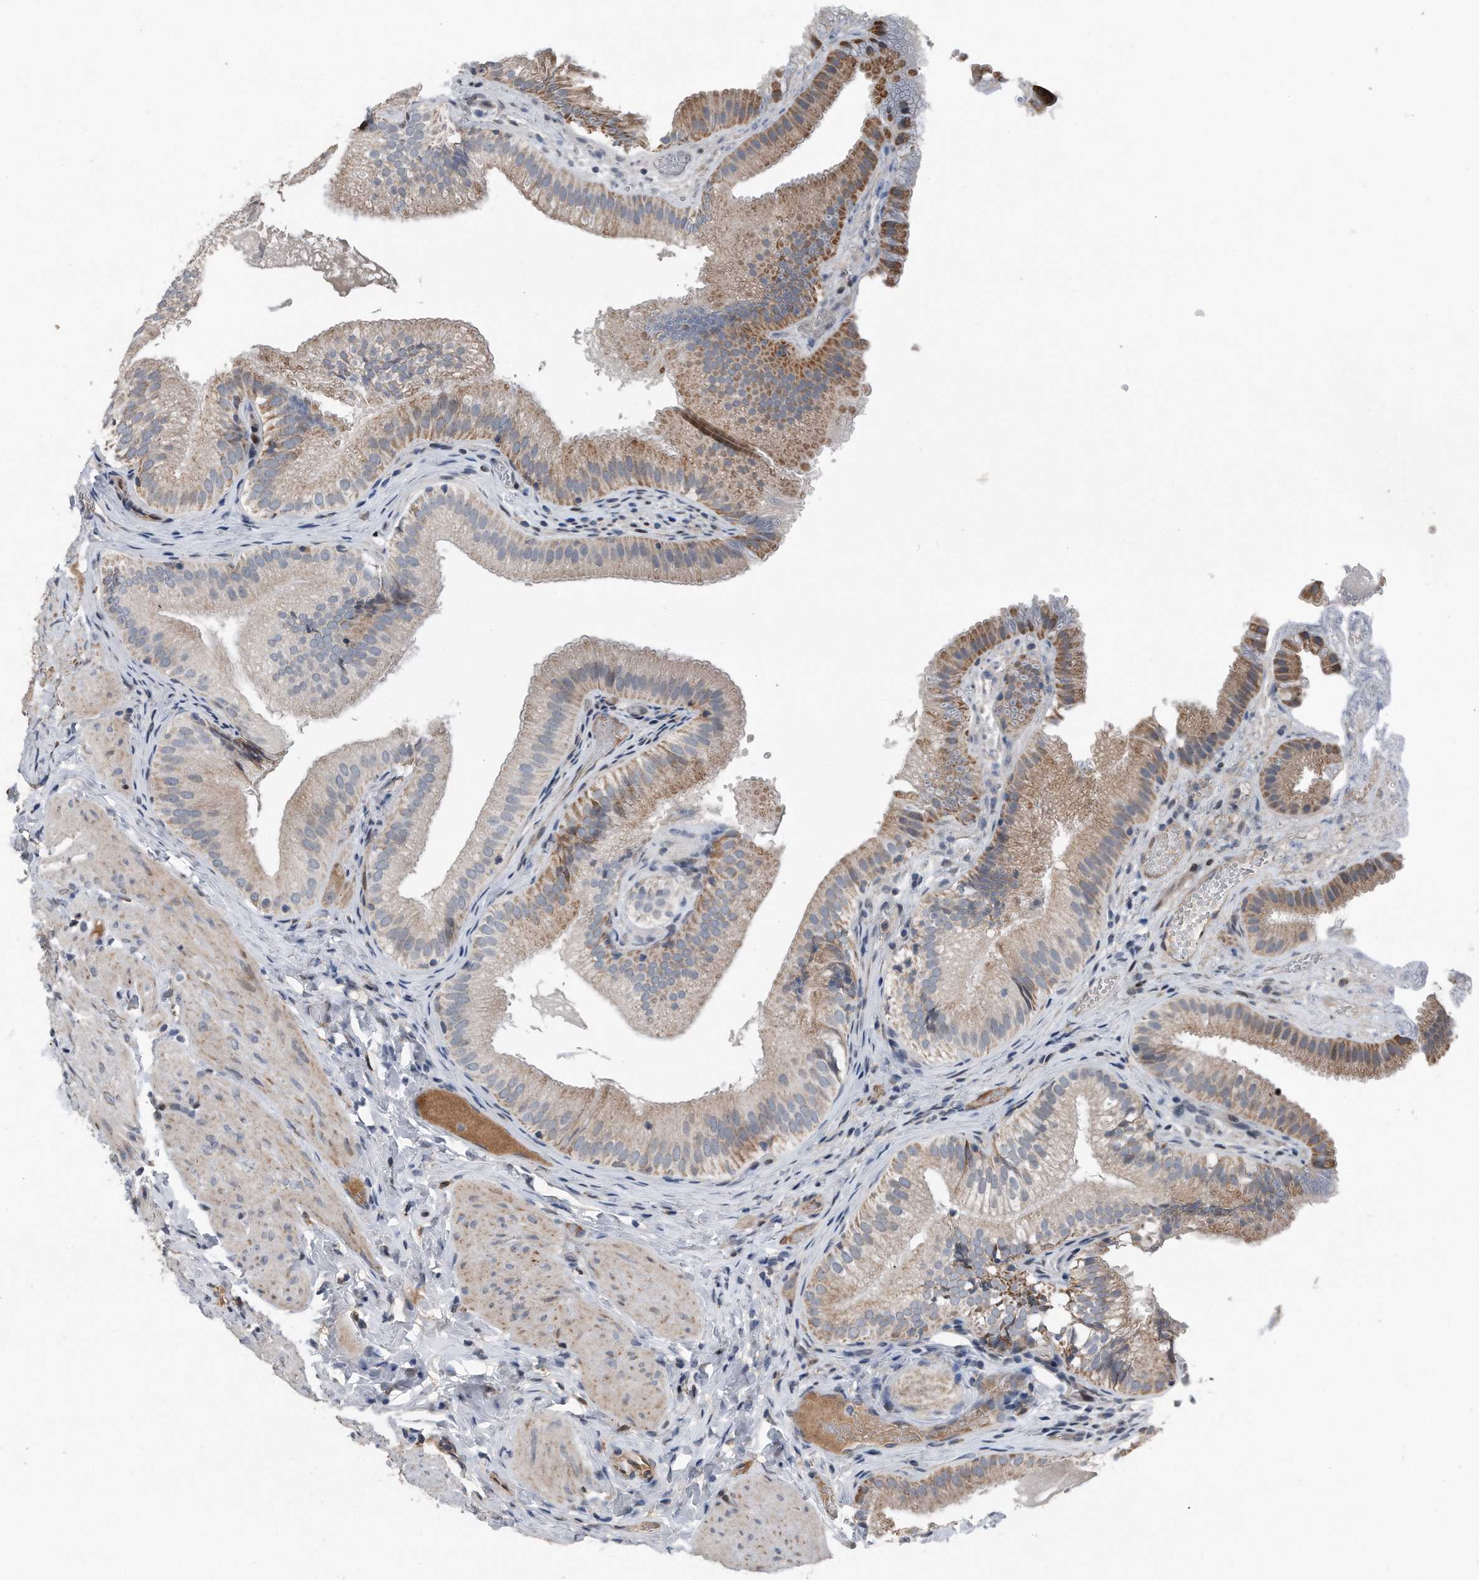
{"staining": {"intensity": "moderate", "quantity": ">75%", "location": "cytoplasmic/membranous"}, "tissue": "gallbladder", "cell_type": "Glandular cells", "image_type": "normal", "snomed": [{"axis": "morphology", "description": "Normal tissue, NOS"}, {"axis": "topography", "description": "Gallbladder"}], "caption": "A high-resolution image shows immunohistochemistry (IHC) staining of benign gallbladder, which displays moderate cytoplasmic/membranous expression in approximately >75% of glandular cells. (IHC, brightfield microscopy, high magnification).", "gene": "DST", "patient": {"sex": "female", "age": 30}}